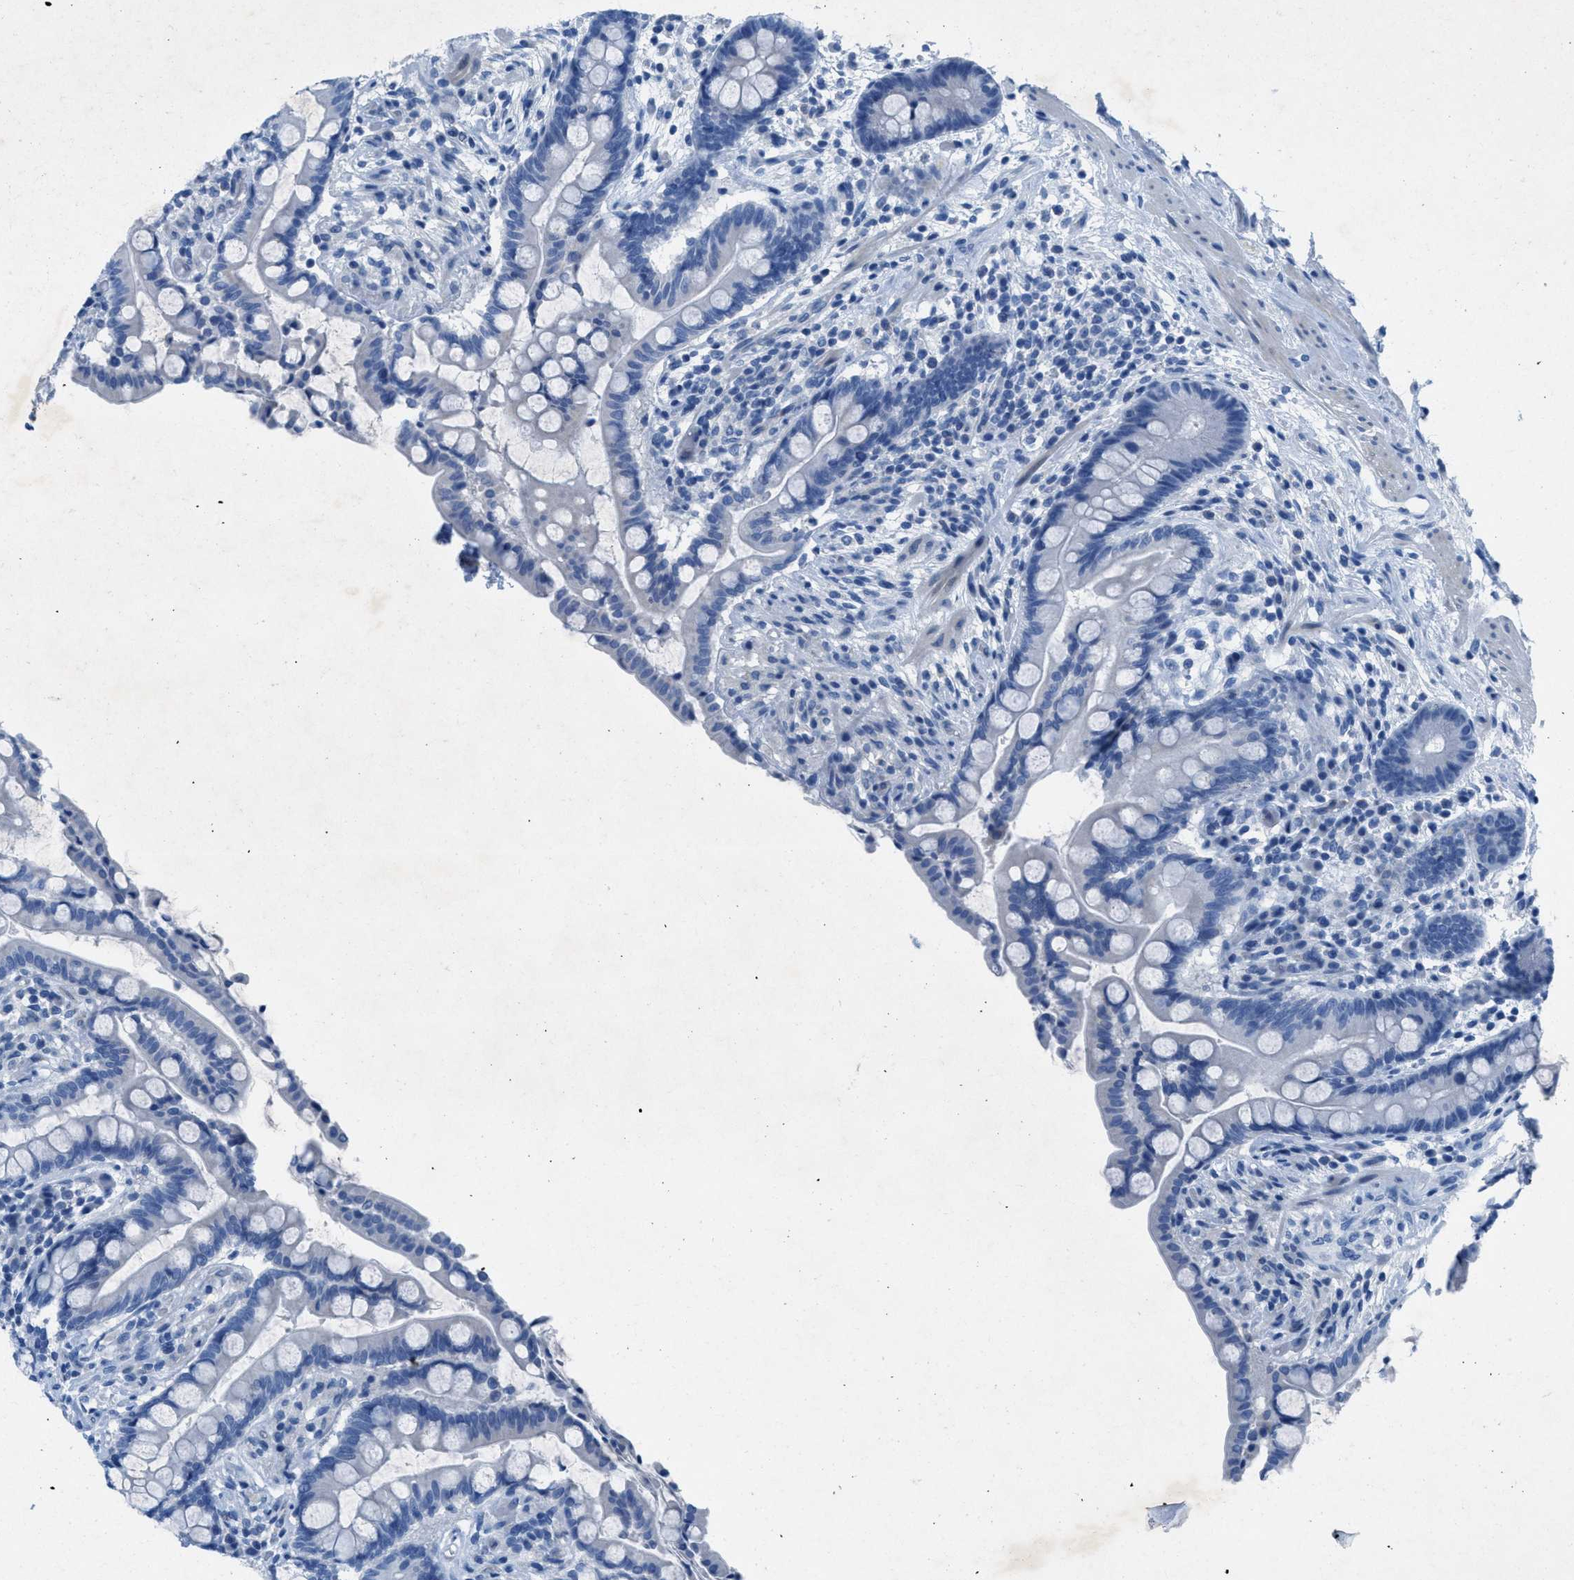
{"staining": {"intensity": "negative", "quantity": "none", "location": "none"}, "tissue": "colon", "cell_type": "Endothelial cells", "image_type": "normal", "snomed": [{"axis": "morphology", "description": "Normal tissue, NOS"}, {"axis": "topography", "description": "Colon"}], "caption": "The micrograph exhibits no significant positivity in endothelial cells of colon.", "gene": "GALNT17", "patient": {"sex": "male", "age": 73}}